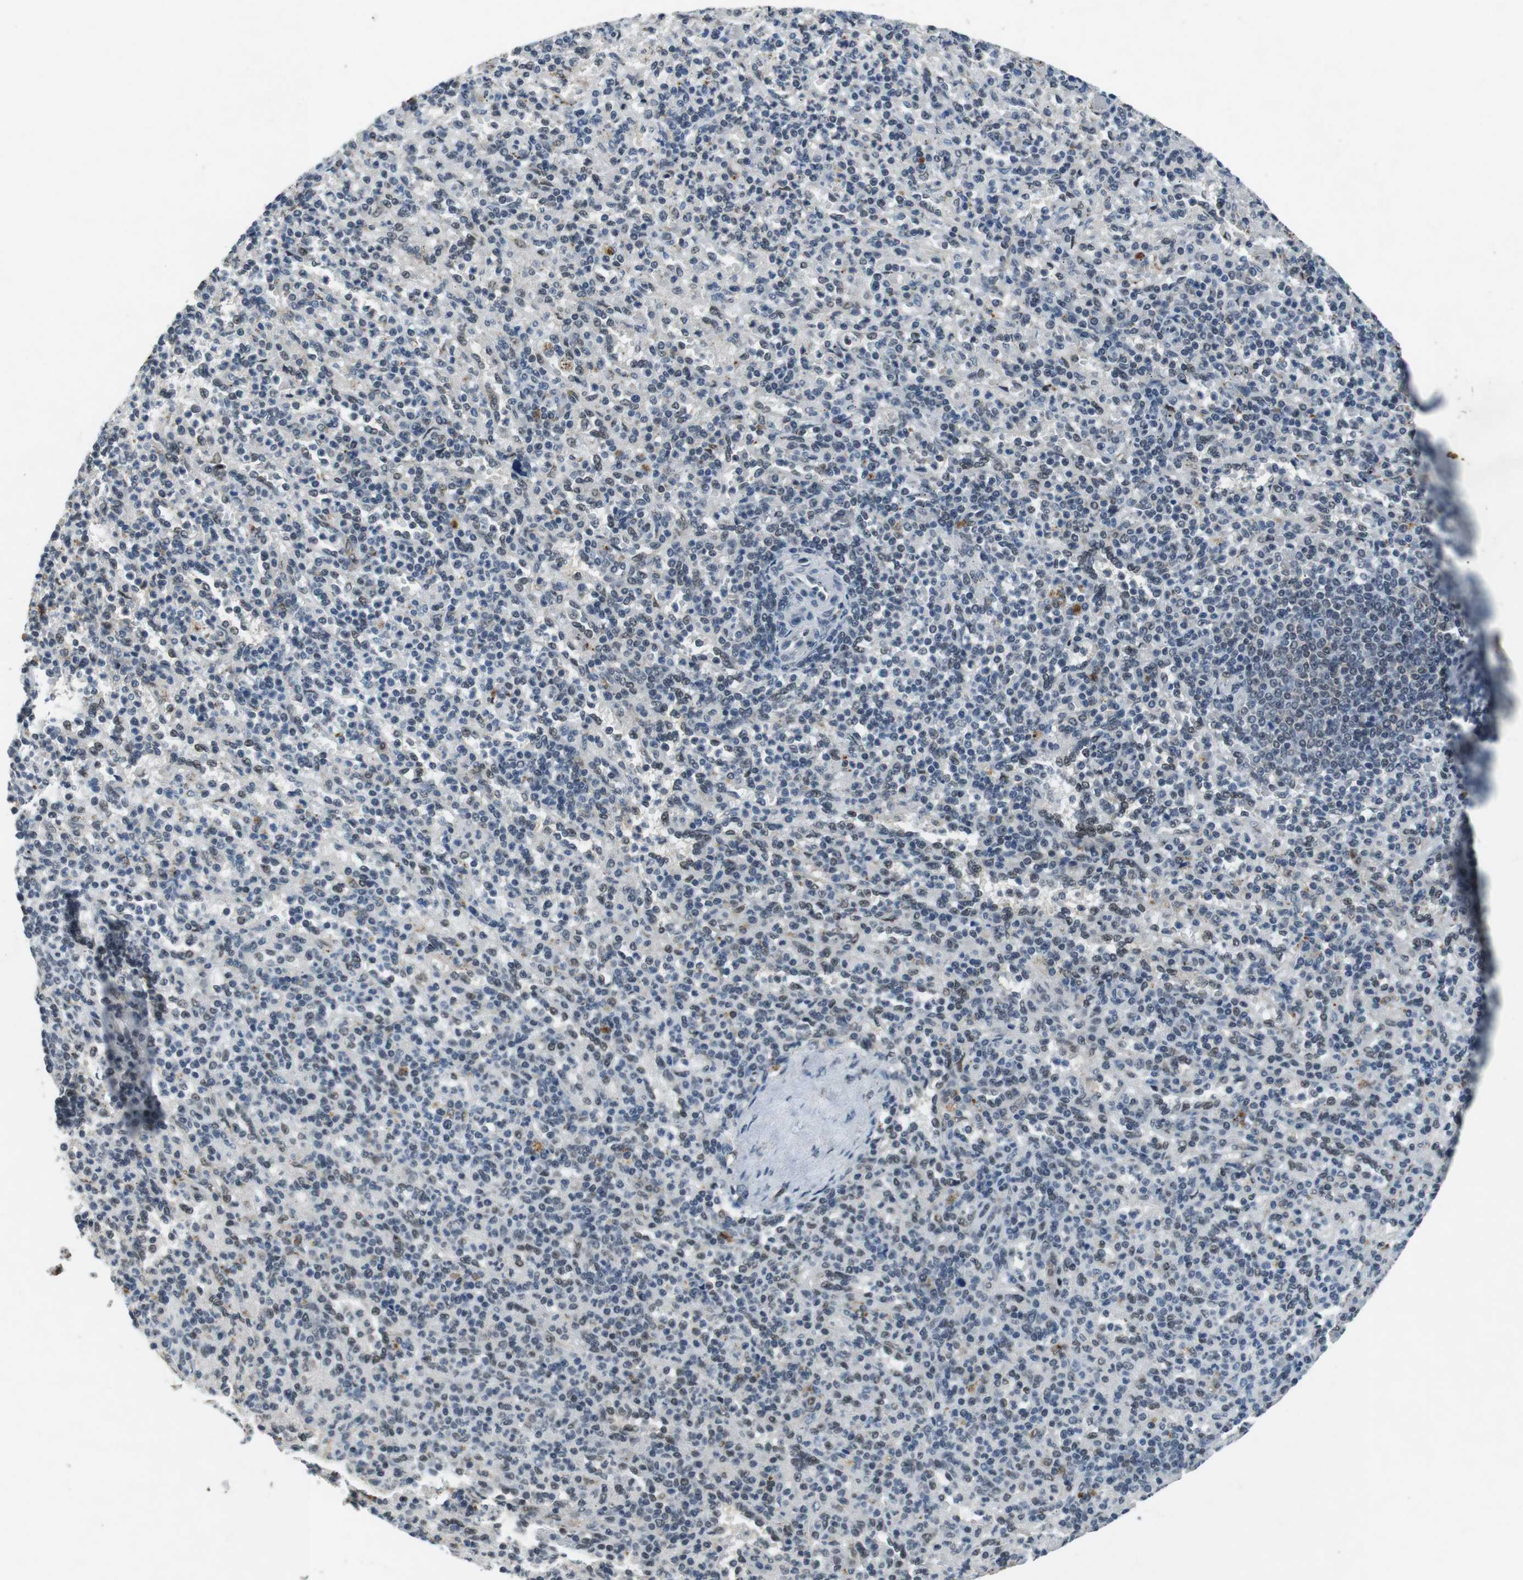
{"staining": {"intensity": "weak", "quantity": "<25%", "location": "cytoplasmic/membranous,nuclear"}, "tissue": "spleen", "cell_type": "Cells in red pulp", "image_type": "normal", "snomed": [{"axis": "morphology", "description": "Normal tissue, NOS"}, {"axis": "topography", "description": "Spleen"}], "caption": "This is an immunohistochemistry (IHC) photomicrograph of benign spleen. There is no staining in cells in red pulp.", "gene": "USP7", "patient": {"sex": "female", "age": 74}}